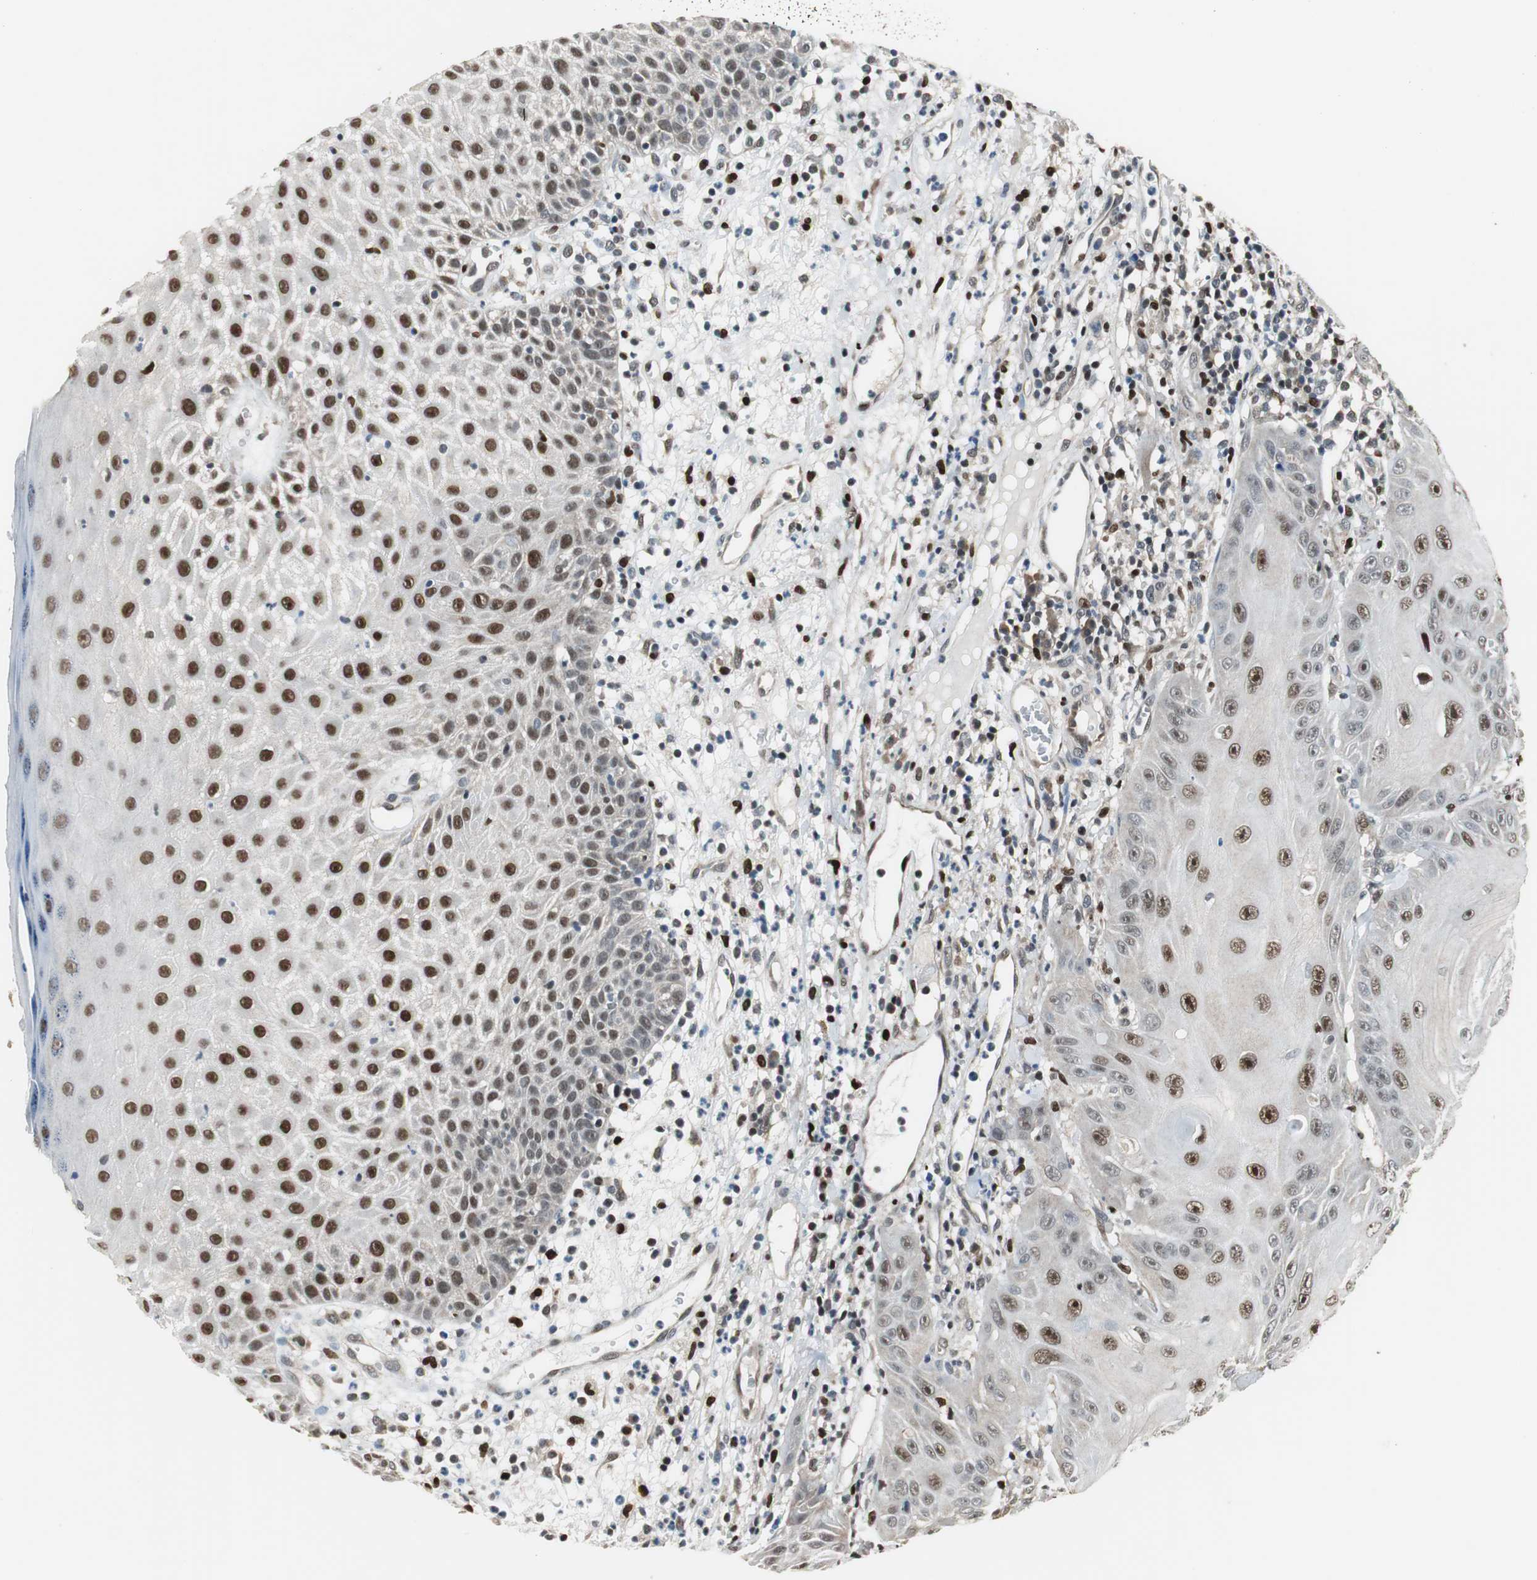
{"staining": {"intensity": "strong", "quantity": ">75%", "location": "nuclear"}, "tissue": "skin cancer", "cell_type": "Tumor cells", "image_type": "cancer", "snomed": [{"axis": "morphology", "description": "Squamous cell carcinoma, NOS"}, {"axis": "topography", "description": "Skin"}], "caption": "Immunohistochemistry (IHC) (DAB (3,3'-diaminobenzidine)) staining of skin squamous cell carcinoma shows strong nuclear protein positivity in approximately >75% of tumor cells.", "gene": "MAFB", "patient": {"sex": "female", "age": 78}}